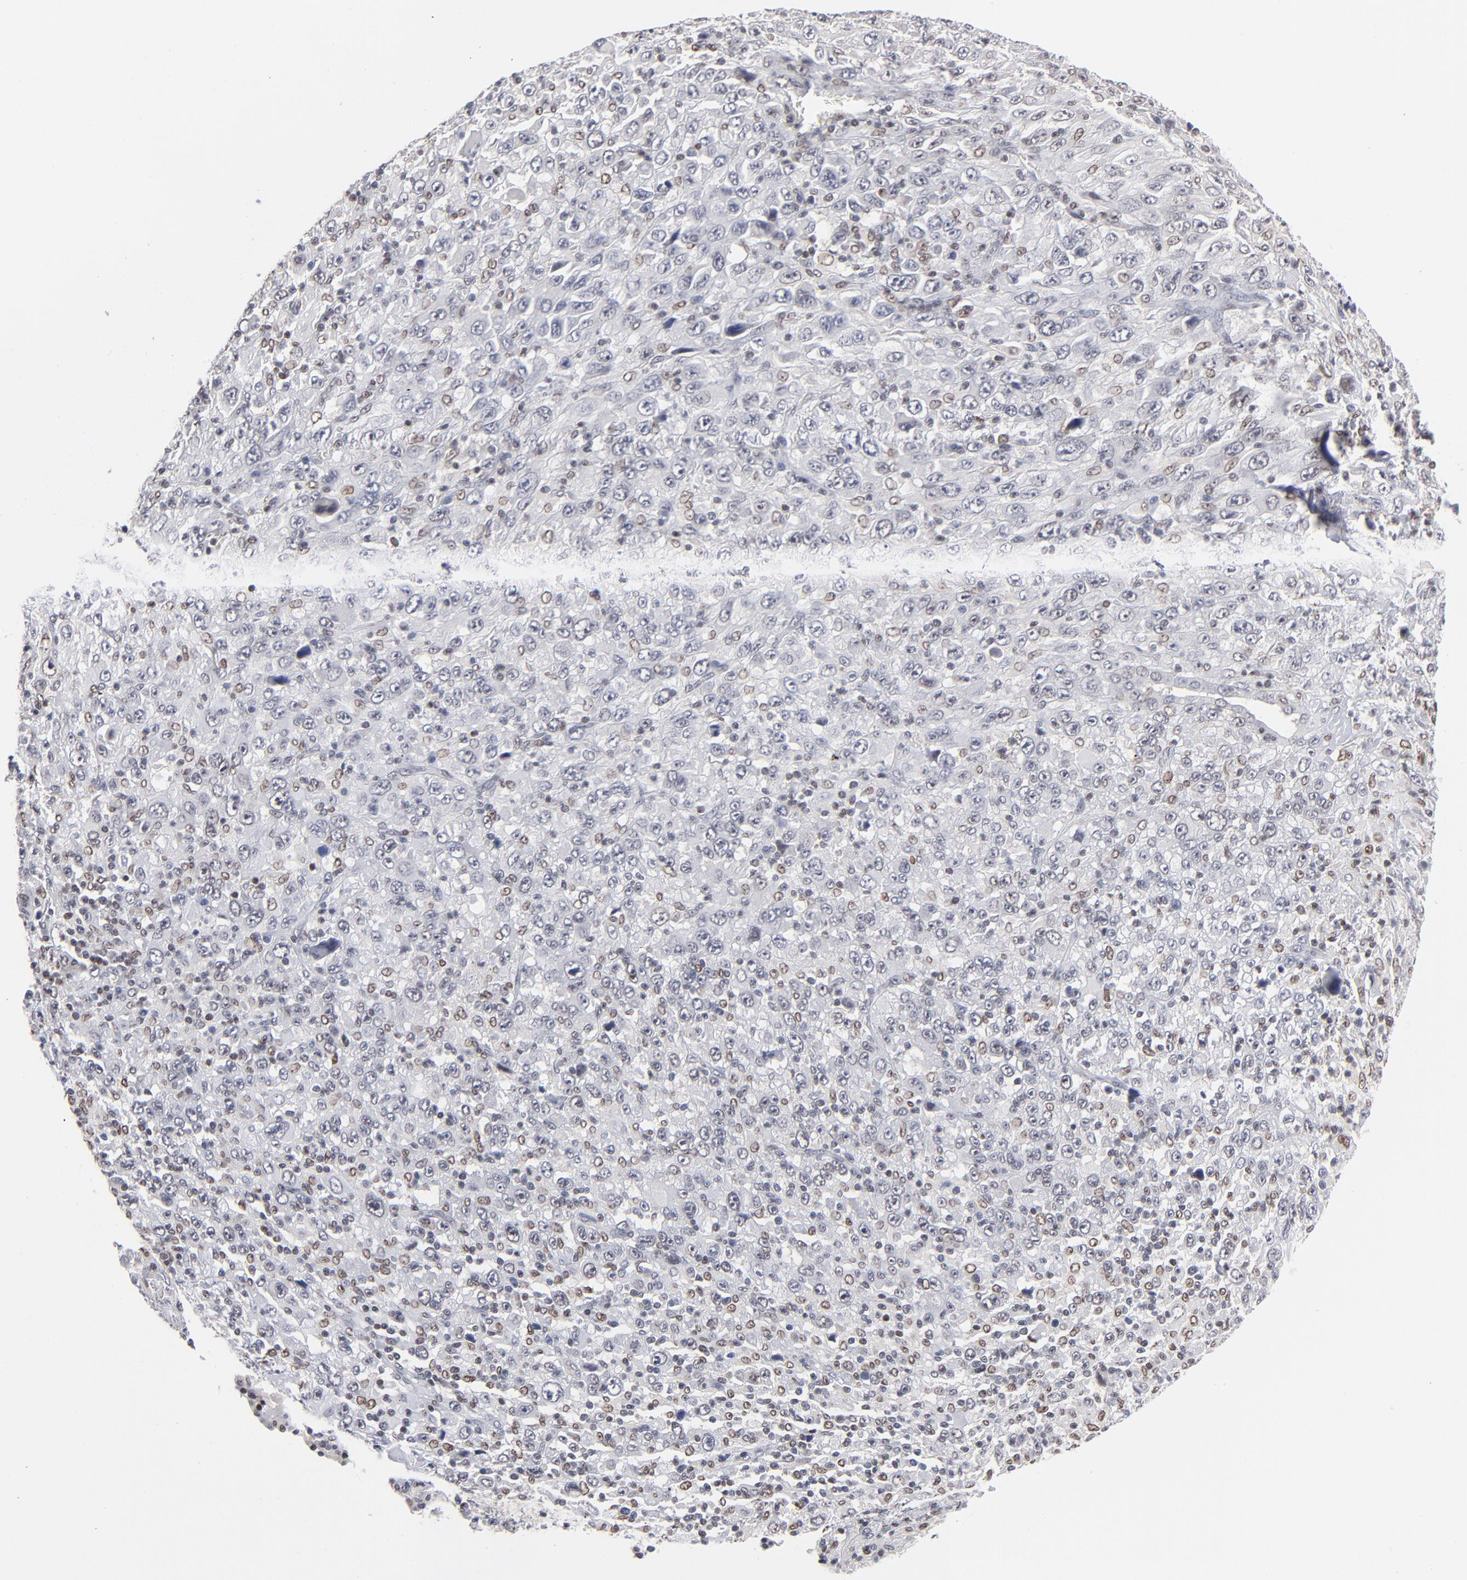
{"staining": {"intensity": "negative", "quantity": "none", "location": "none"}, "tissue": "melanoma", "cell_type": "Tumor cells", "image_type": "cancer", "snomed": [{"axis": "morphology", "description": "Malignant melanoma, Metastatic site"}, {"axis": "topography", "description": "Skin"}], "caption": "The histopathology image shows no significant positivity in tumor cells of melanoma.", "gene": "MAX", "patient": {"sex": "female", "age": 56}}